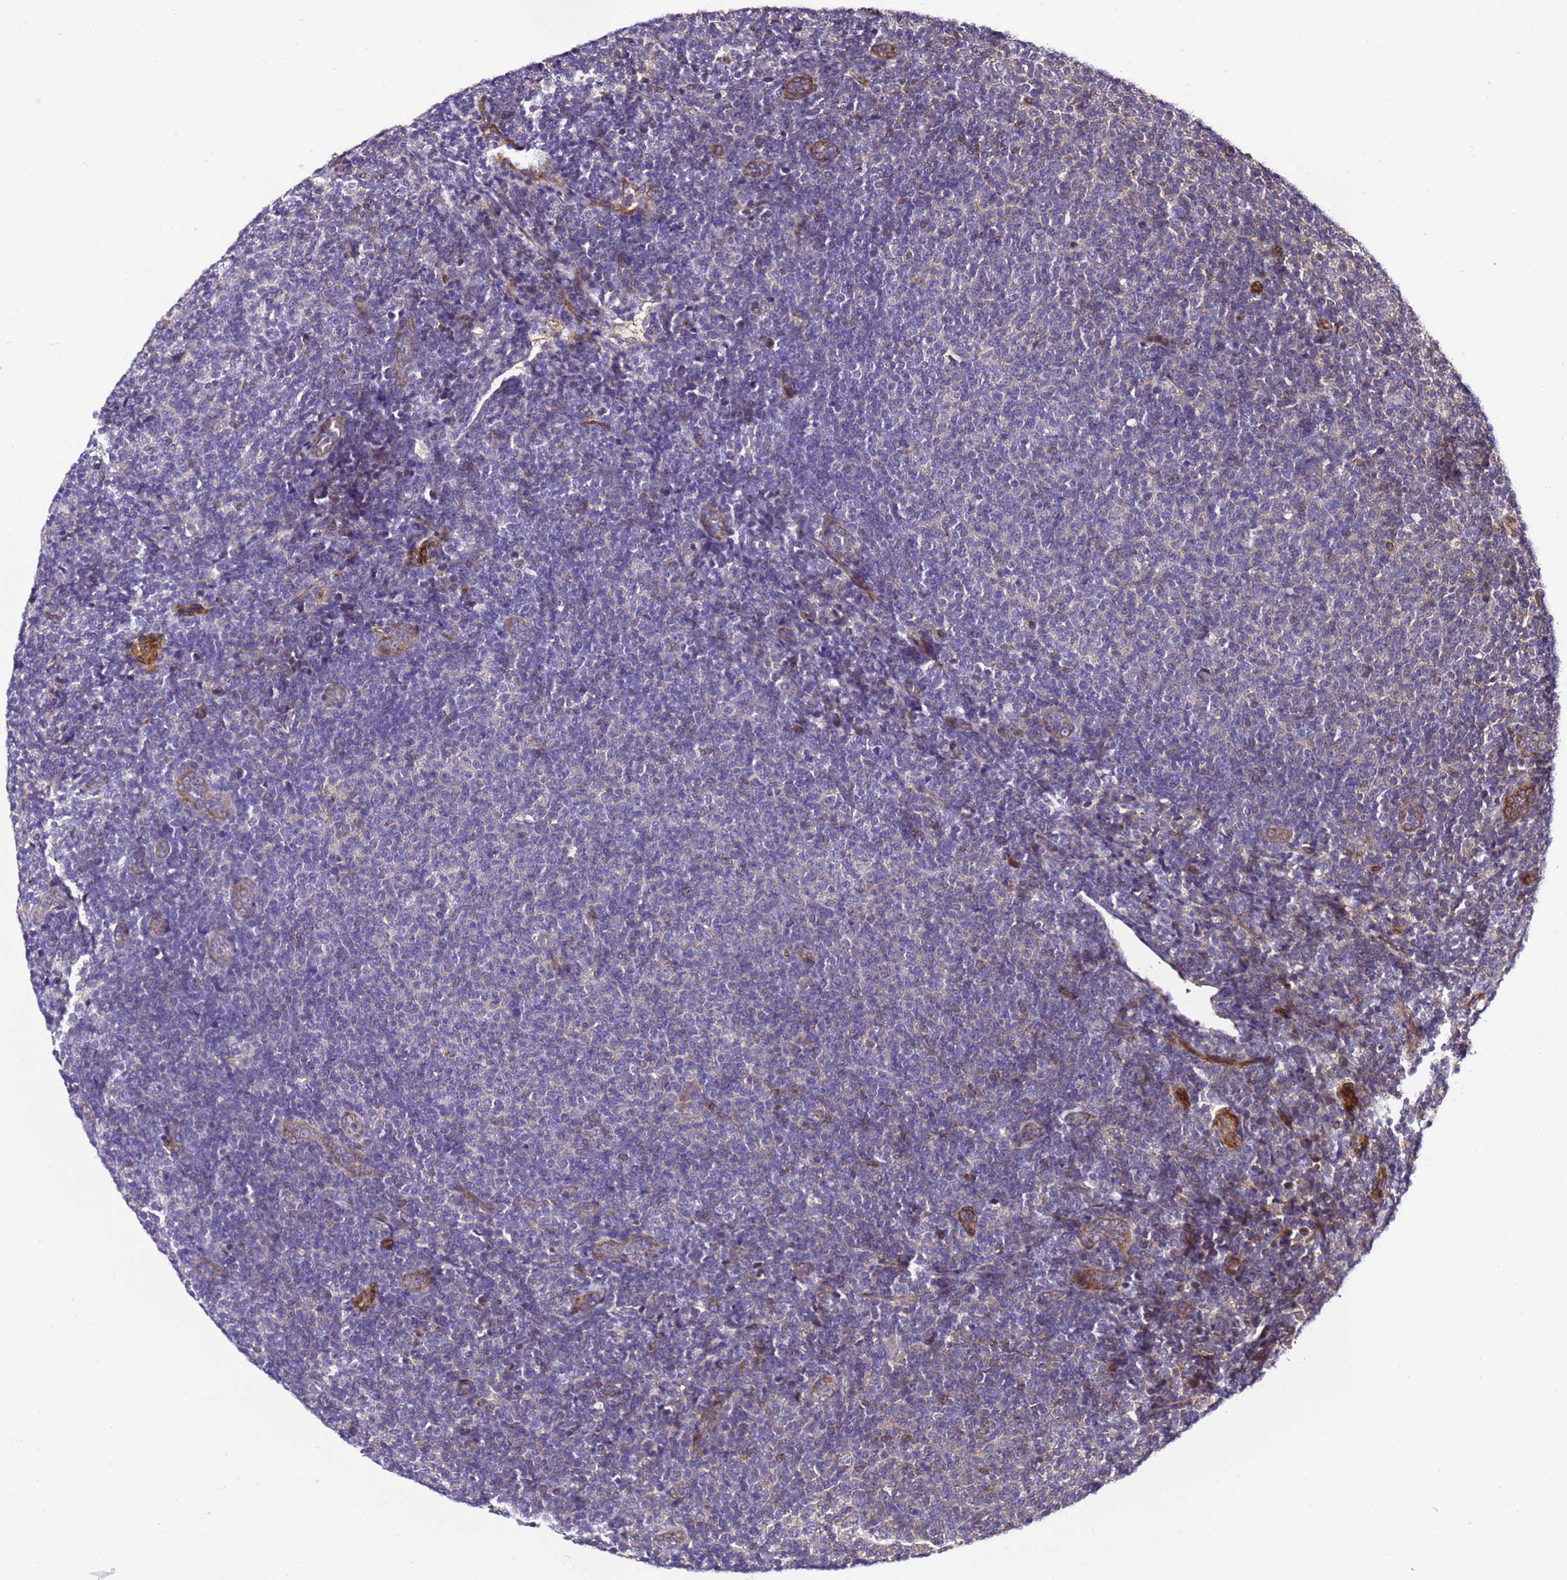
{"staining": {"intensity": "negative", "quantity": "none", "location": "none"}, "tissue": "lymphoma", "cell_type": "Tumor cells", "image_type": "cancer", "snomed": [{"axis": "morphology", "description": "Malignant lymphoma, non-Hodgkin's type, Low grade"}, {"axis": "topography", "description": "Lymph node"}], "caption": "Immunohistochemistry of human lymphoma exhibits no staining in tumor cells.", "gene": "ZNF417", "patient": {"sex": "male", "age": 66}}